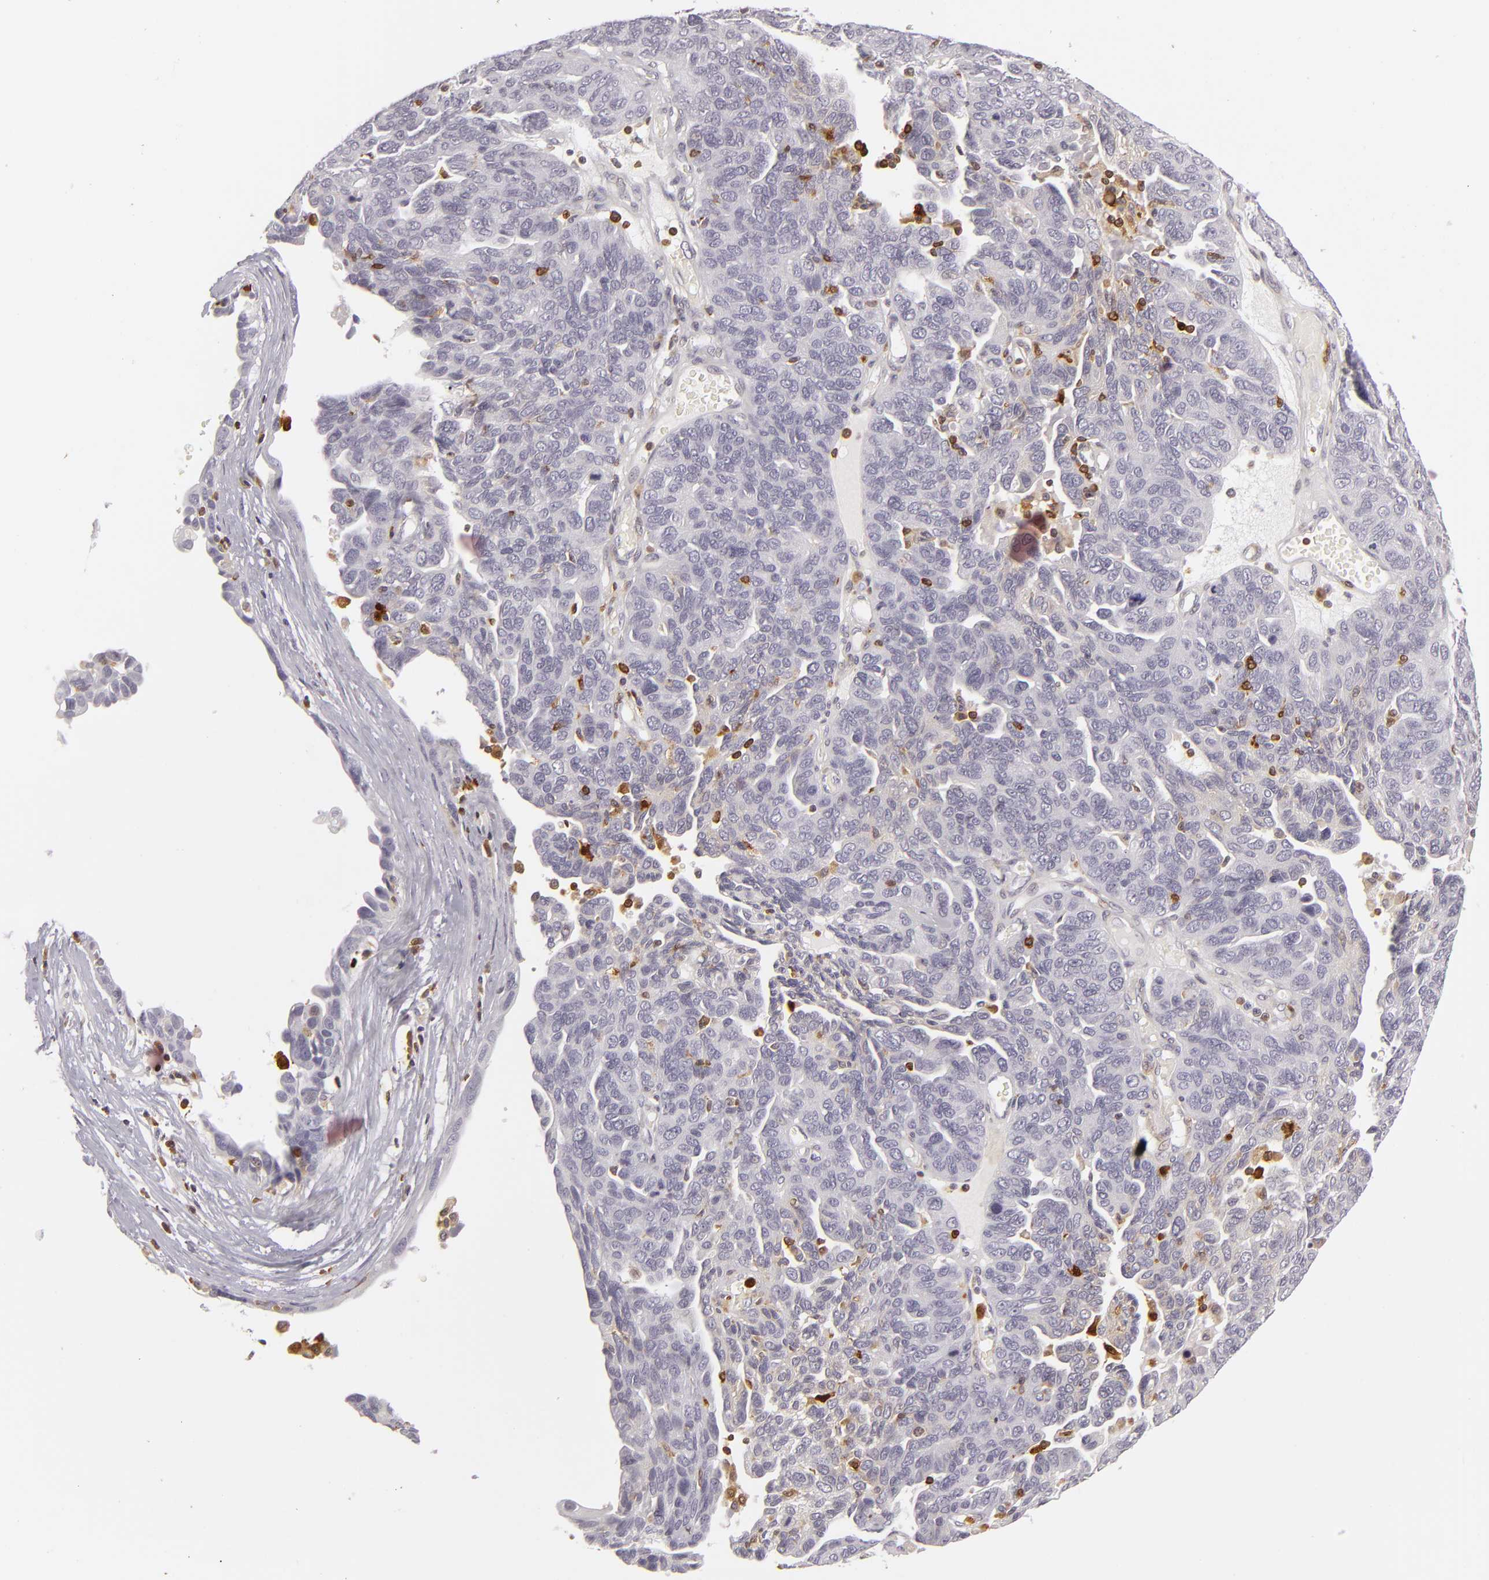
{"staining": {"intensity": "negative", "quantity": "none", "location": "none"}, "tissue": "ovarian cancer", "cell_type": "Tumor cells", "image_type": "cancer", "snomed": [{"axis": "morphology", "description": "Cystadenocarcinoma, serous, NOS"}, {"axis": "topography", "description": "Ovary"}], "caption": "IHC histopathology image of neoplastic tissue: human ovarian cancer (serous cystadenocarcinoma) stained with DAB exhibits no significant protein staining in tumor cells.", "gene": "APOBEC3G", "patient": {"sex": "female", "age": 64}}